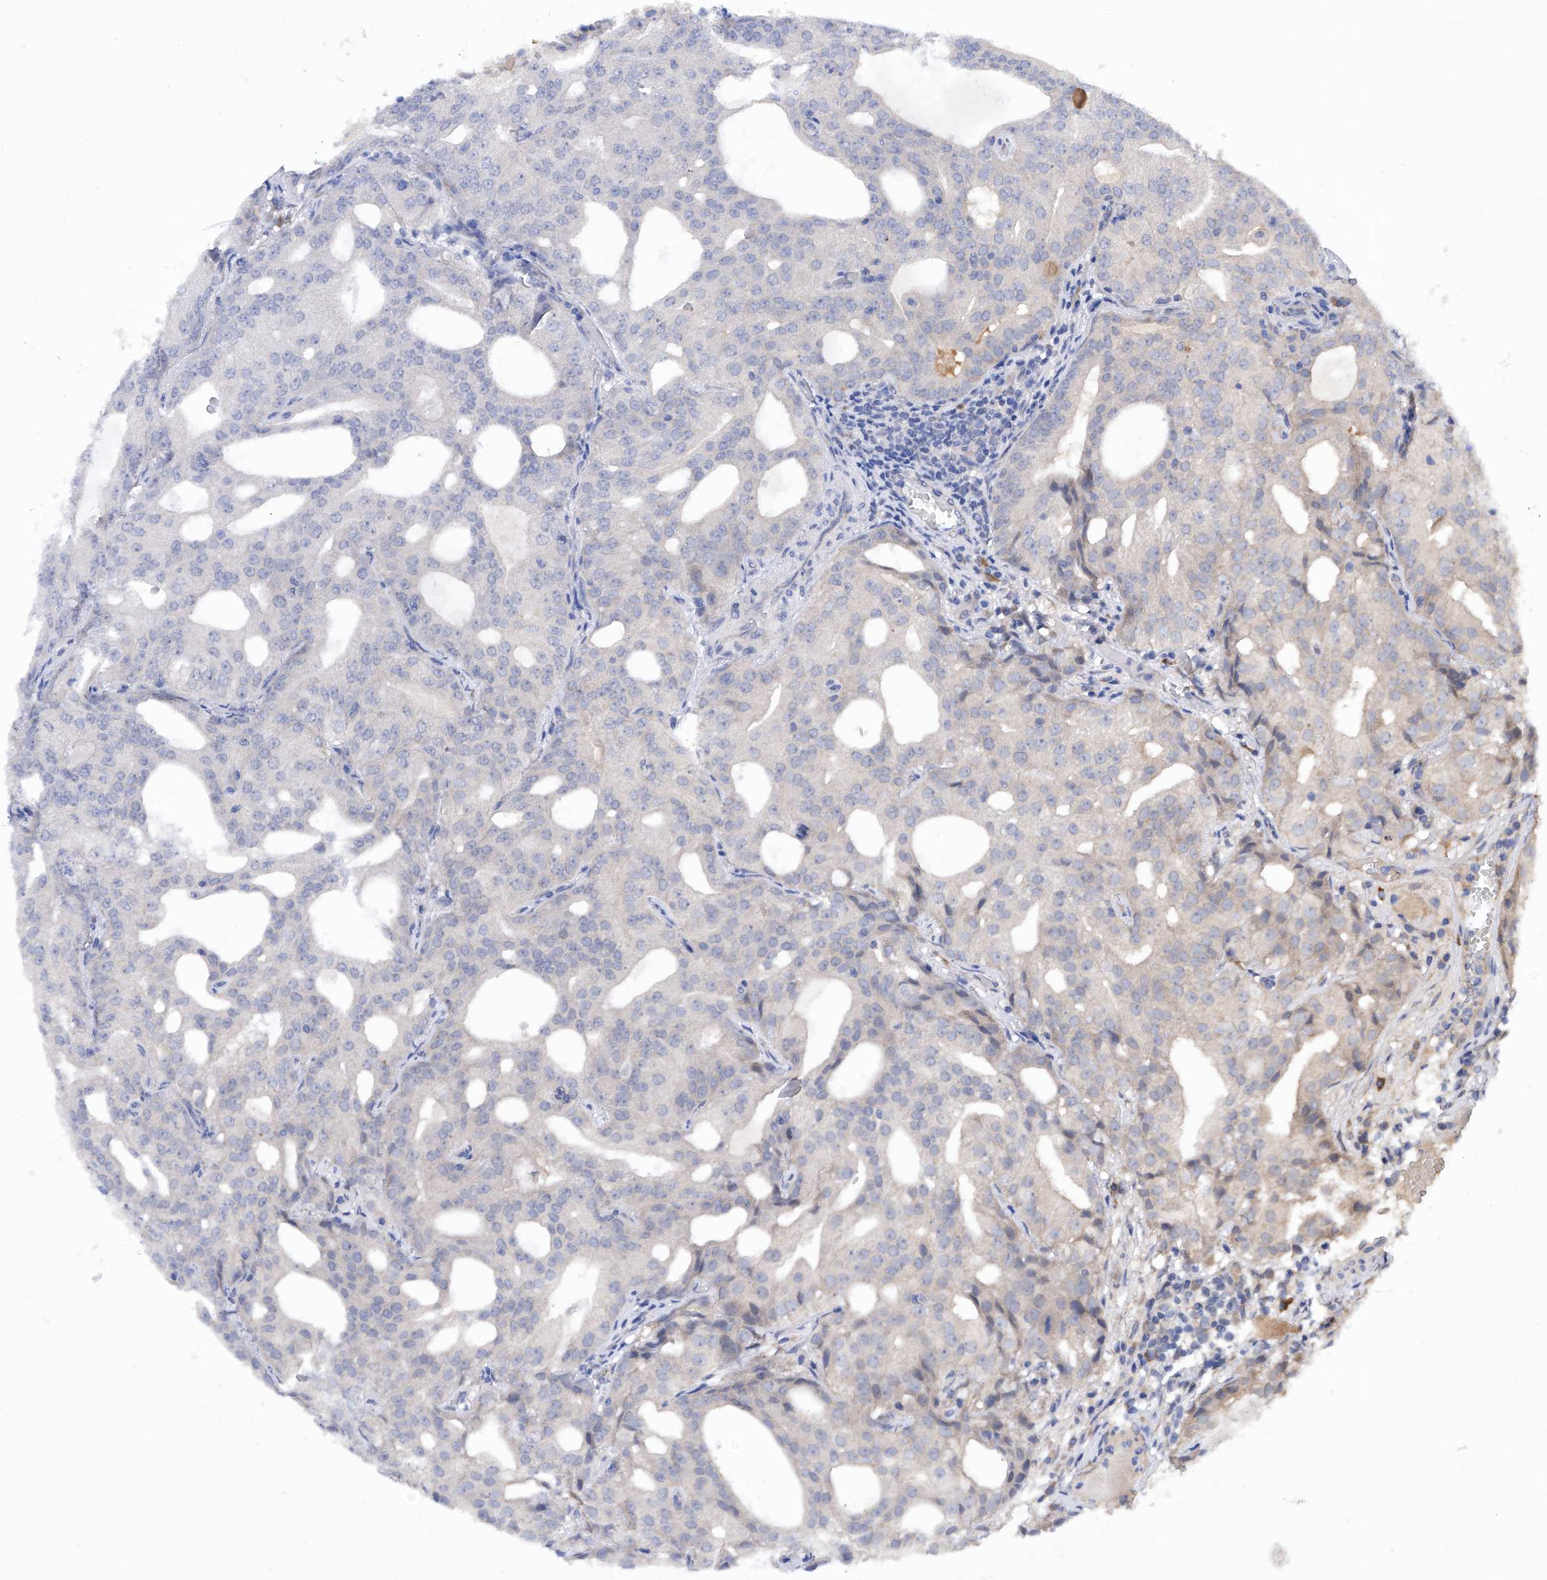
{"staining": {"intensity": "negative", "quantity": "none", "location": "none"}, "tissue": "prostate cancer", "cell_type": "Tumor cells", "image_type": "cancer", "snomed": [{"axis": "morphology", "description": "Adenocarcinoma, Medium grade"}, {"axis": "topography", "description": "Prostate"}], "caption": "There is no significant expression in tumor cells of prostate cancer.", "gene": "USP45", "patient": {"sex": "male", "age": 88}}